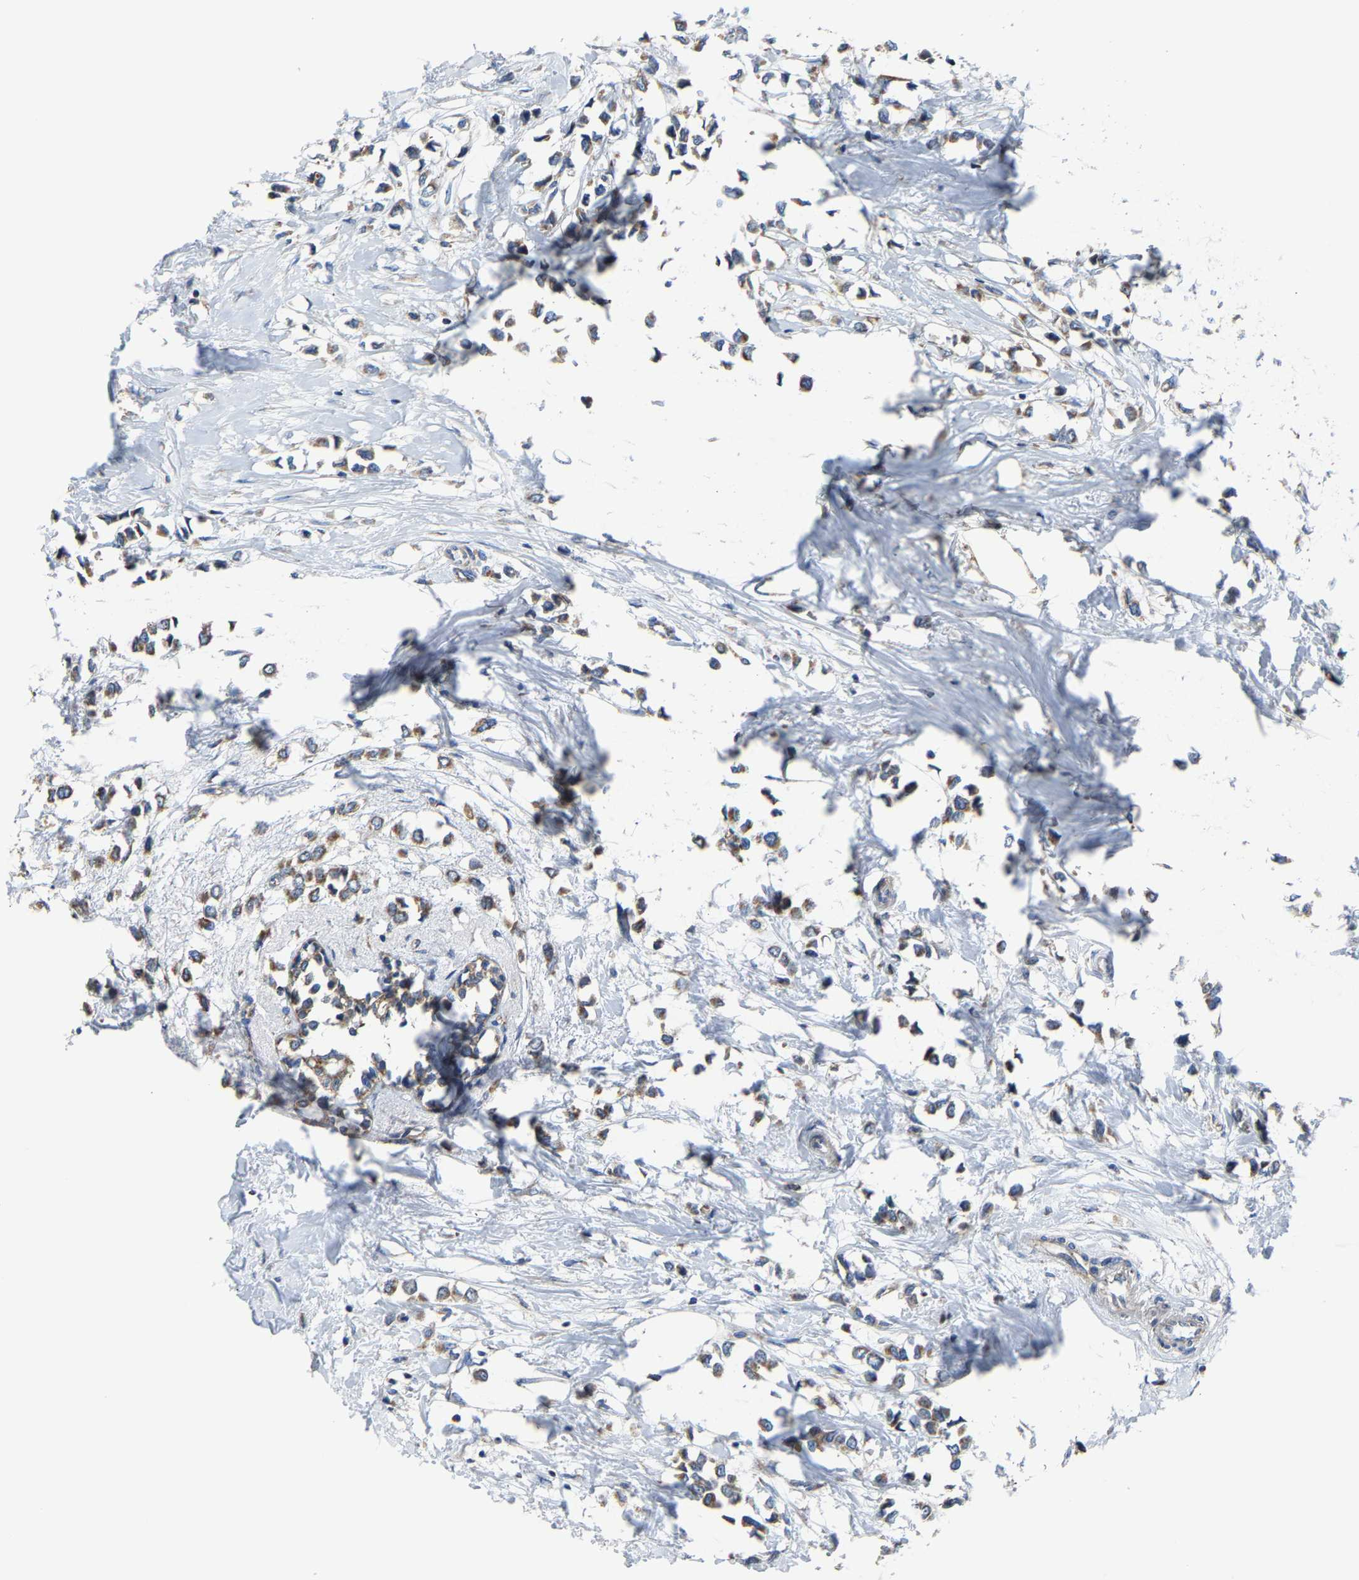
{"staining": {"intensity": "moderate", "quantity": ">75%", "location": "cytoplasmic/membranous"}, "tissue": "breast cancer", "cell_type": "Tumor cells", "image_type": "cancer", "snomed": [{"axis": "morphology", "description": "Lobular carcinoma"}, {"axis": "topography", "description": "Breast"}], "caption": "Protein analysis of breast cancer tissue exhibits moderate cytoplasmic/membranous staining in approximately >75% of tumor cells.", "gene": "AGK", "patient": {"sex": "female", "age": 51}}